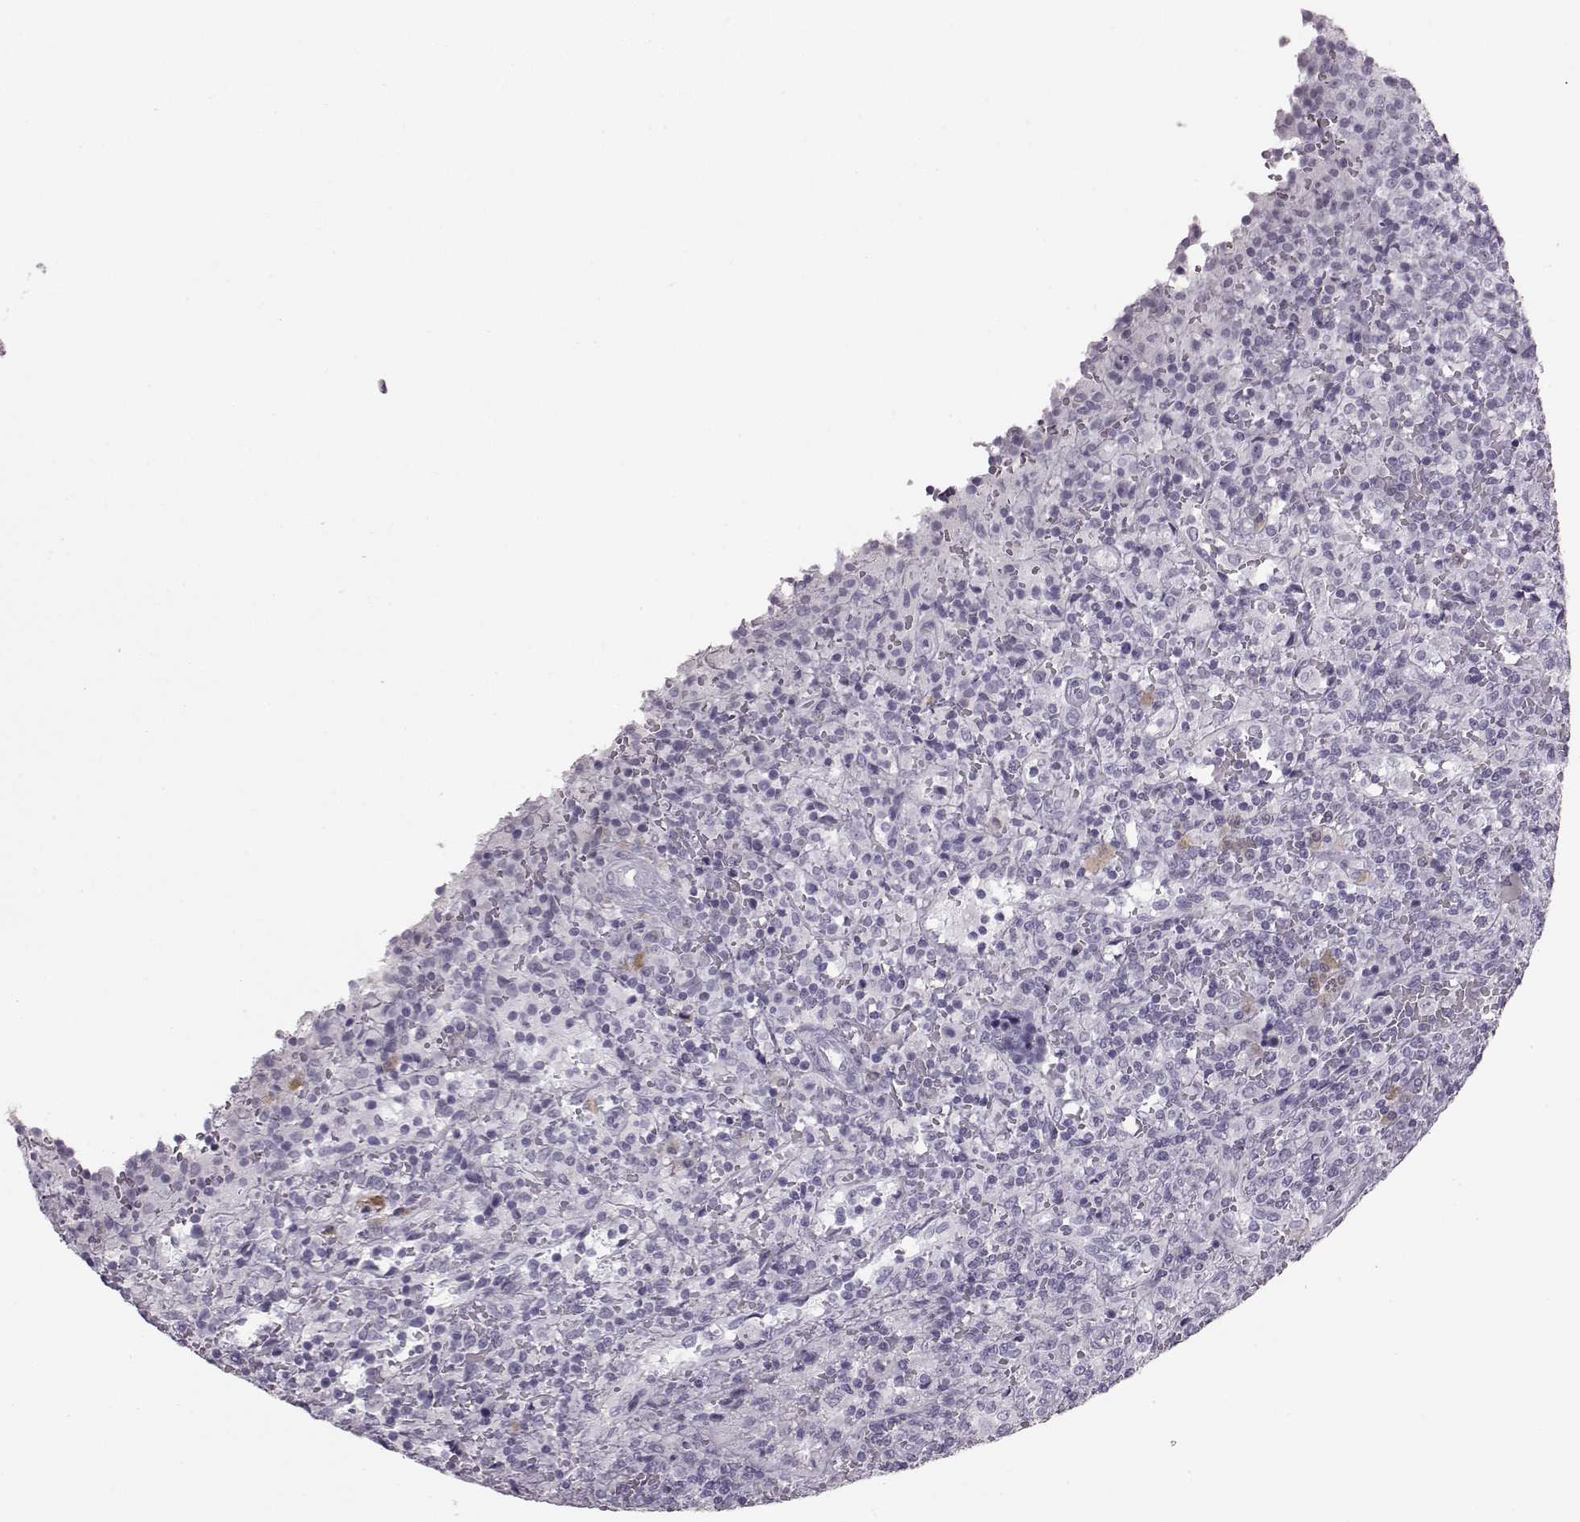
{"staining": {"intensity": "negative", "quantity": "none", "location": "none"}, "tissue": "lymphoma", "cell_type": "Tumor cells", "image_type": "cancer", "snomed": [{"axis": "morphology", "description": "Malignant lymphoma, non-Hodgkin's type, Low grade"}, {"axis": "topography", "description": "Spleen"}], "caption": "Immunohistochemistry (IHC) of human low-grade malignant lymphoma, non-Hodgkin's type shows no staining in tumor cells.", "gene": "JSRP1", "patient": {"sex": "male", "age": 62}}